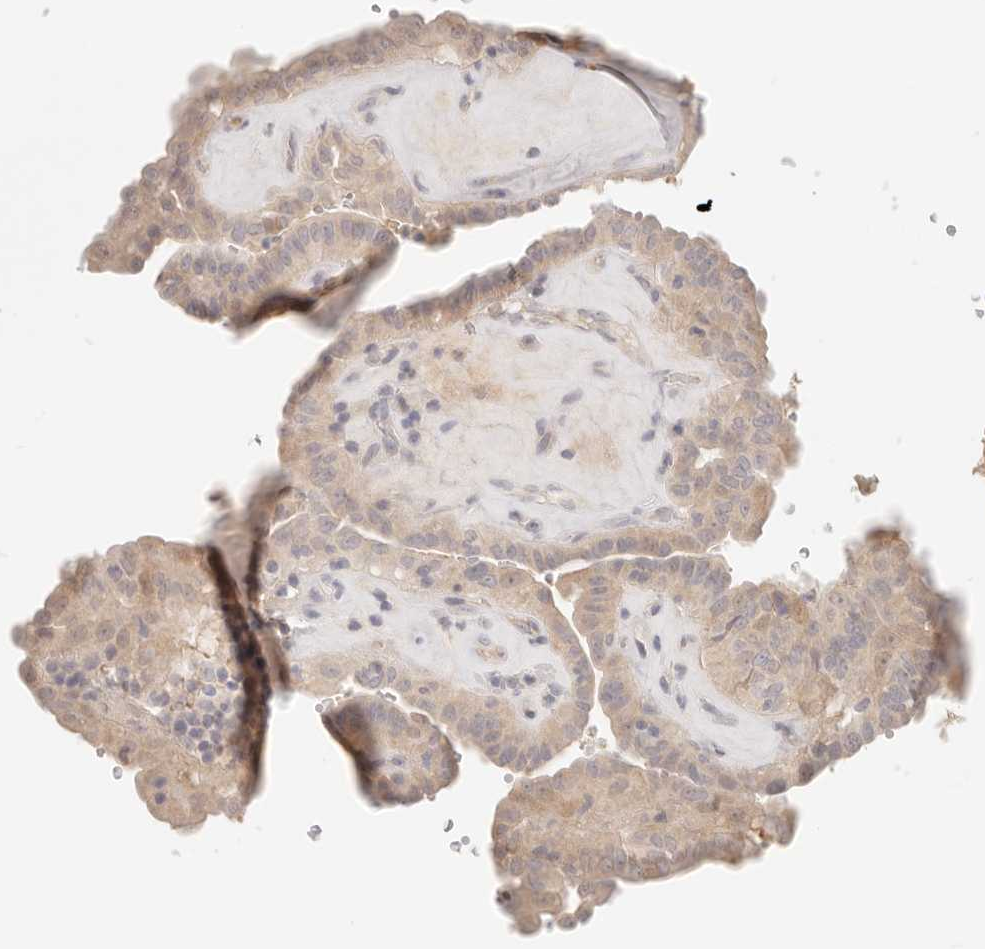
{"staining": {"intensity": "weak", "quantity": ">75%", "location": "cytoplasmic/membranous"}, "tissue": "thyroid cancer", "cell_type": "Tumor cells", "image_type": "cancer", "snomed": [{"axis": "morphology", "description": "Papillary adenocarcinoma, NOS"}, {"axis": "topography", "description": "Thyroid gland"}], "caption": "A high-resolution micrograph shows immunohistochemistry staining of thyroid cancer, which reveals weak cytoplasmic/membranous positivity in about >75% of tumor cells.", "gene": "SPHK1", "patient": {"sex": "male", "age": 77}}